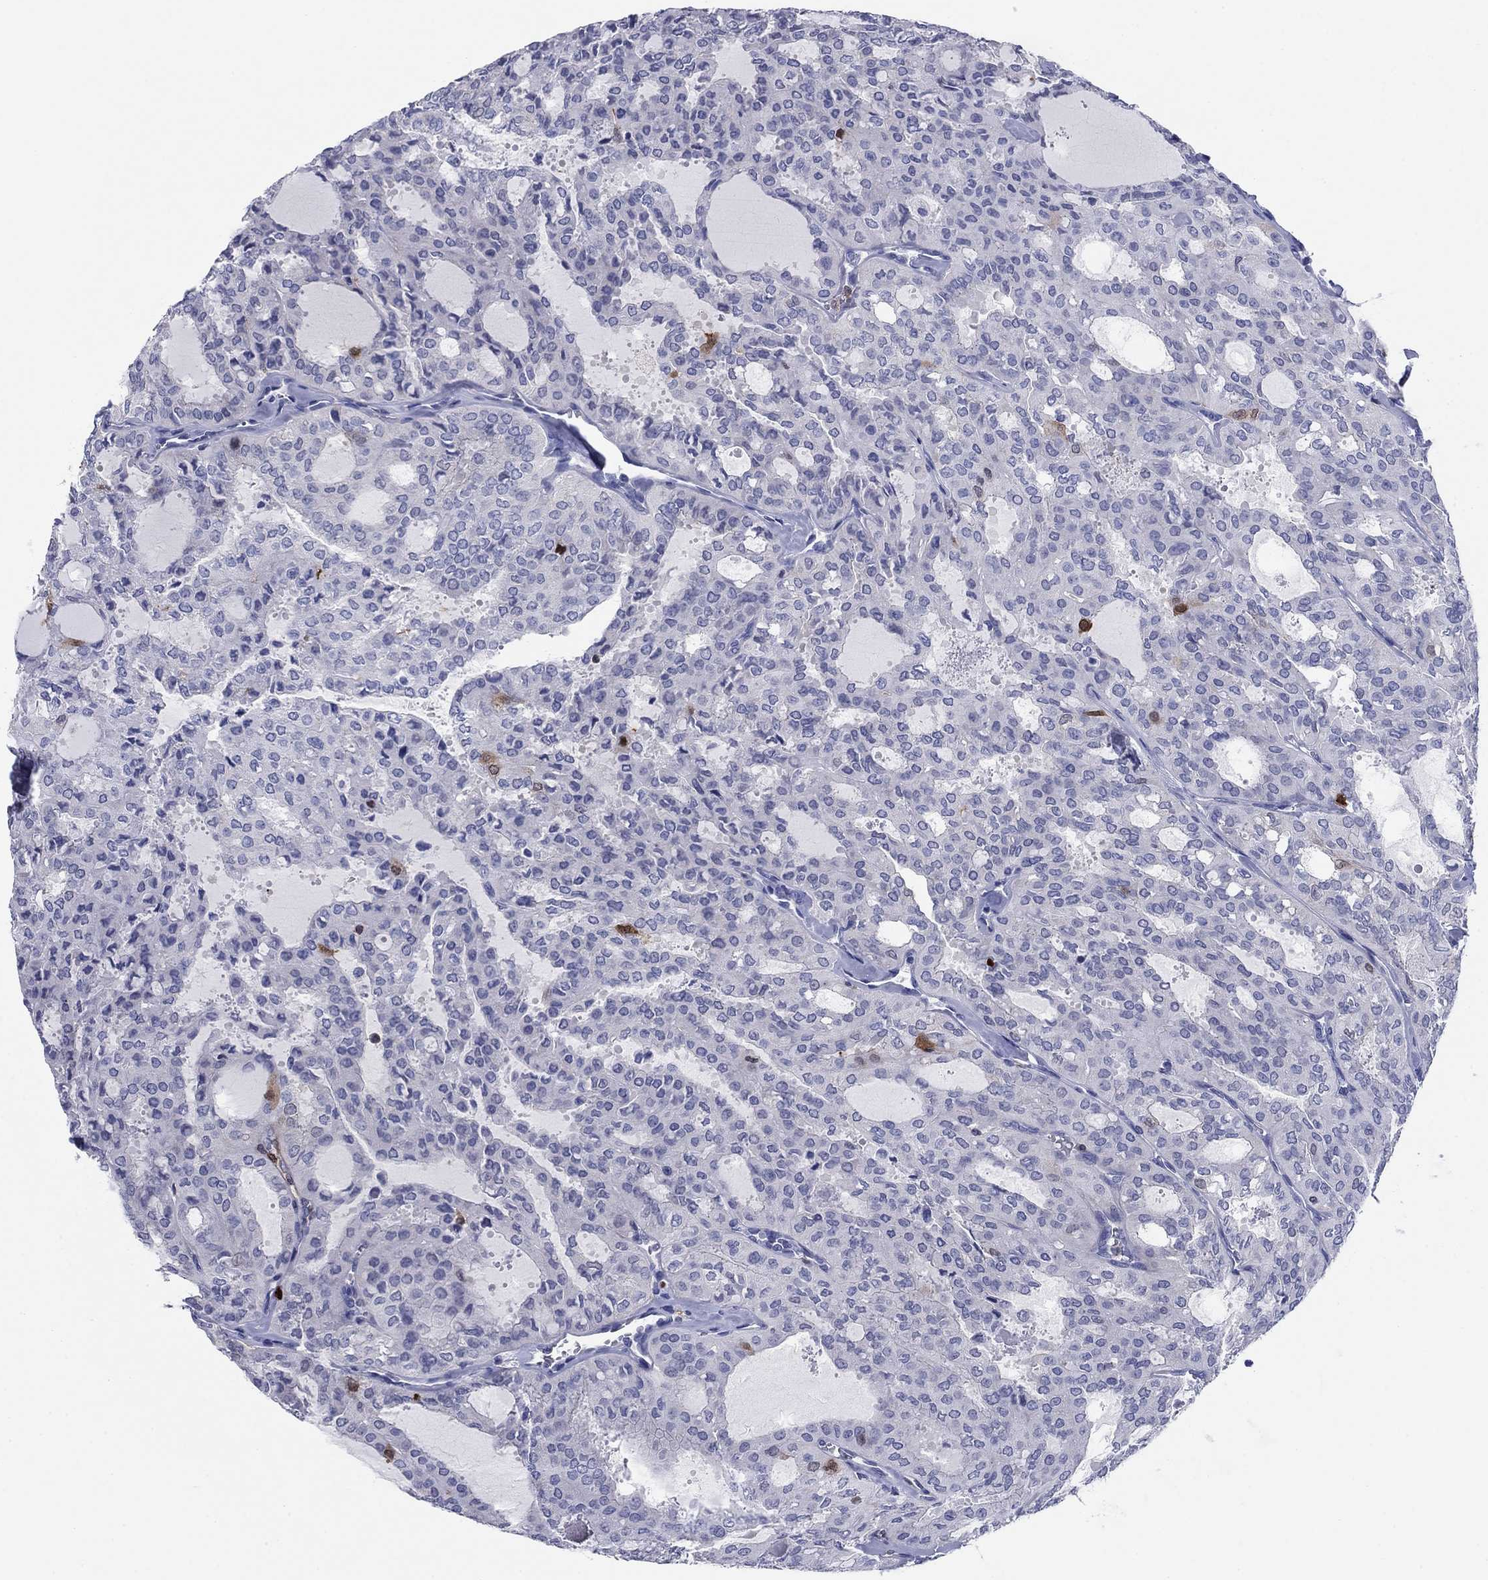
{"staining": {"intensity": "moderate", "quantity": "<25%", "location": "cytoplasmic/membranous"}, "tissue": "thyroid cancer", "cell_type": "Tumor cells", "image_type": "cancer", "snomed": [{"axis": "morphology", "description": "Follicular adenoma carcinoma, NOS"}, {"axis": "topography", "description": "Thyroid gland"}], "caption": "Immunohistochemistry (IHC) of human thyroid cancer (follicular adenoma carcinoma) reveals low levels of moderate cytoplasmic/membranous positivity in about <25% of tumor cells.", "gene": "STMN1", "patient": {"sex": "male", "age": 75}}